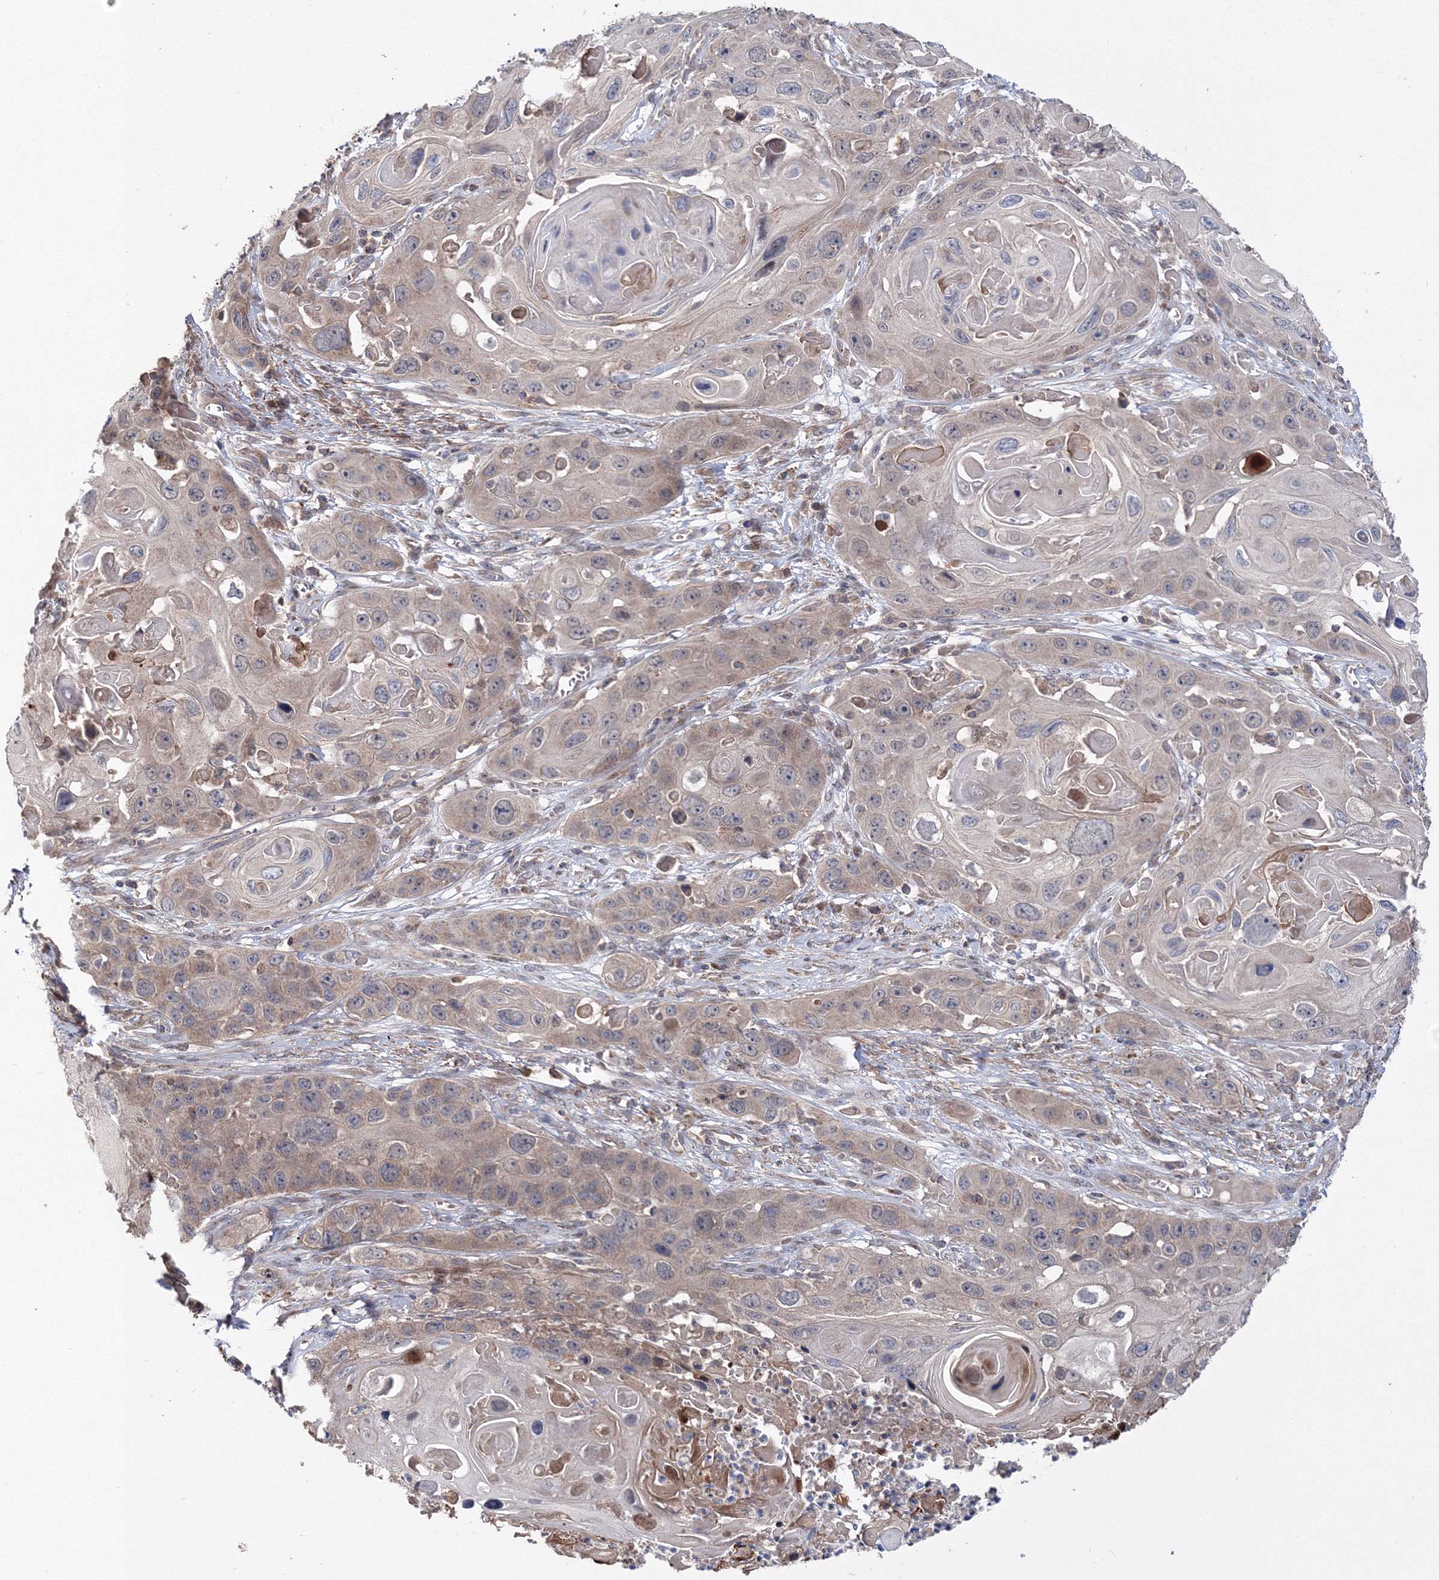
{"staining": {"intensity": "negative", "quantity": "none", "location": "none"}, "tissue": "skin cancer", "cell_type": "Tumor cells", "image_type": "cancer", "snomed": [{"axis": "morphology", "description": "Squamous cell carcinoma, NOS"}, {"axis": "topography", "description": "Skin"}], "caption": "High power microscopy photomicrograph of an IHC micrograph of skin squamous cell carcinoma, revealing no significant staining in tumor cells.", "gene": "PPP2R2B", "patient": {"sex": "male", "age": 55}}